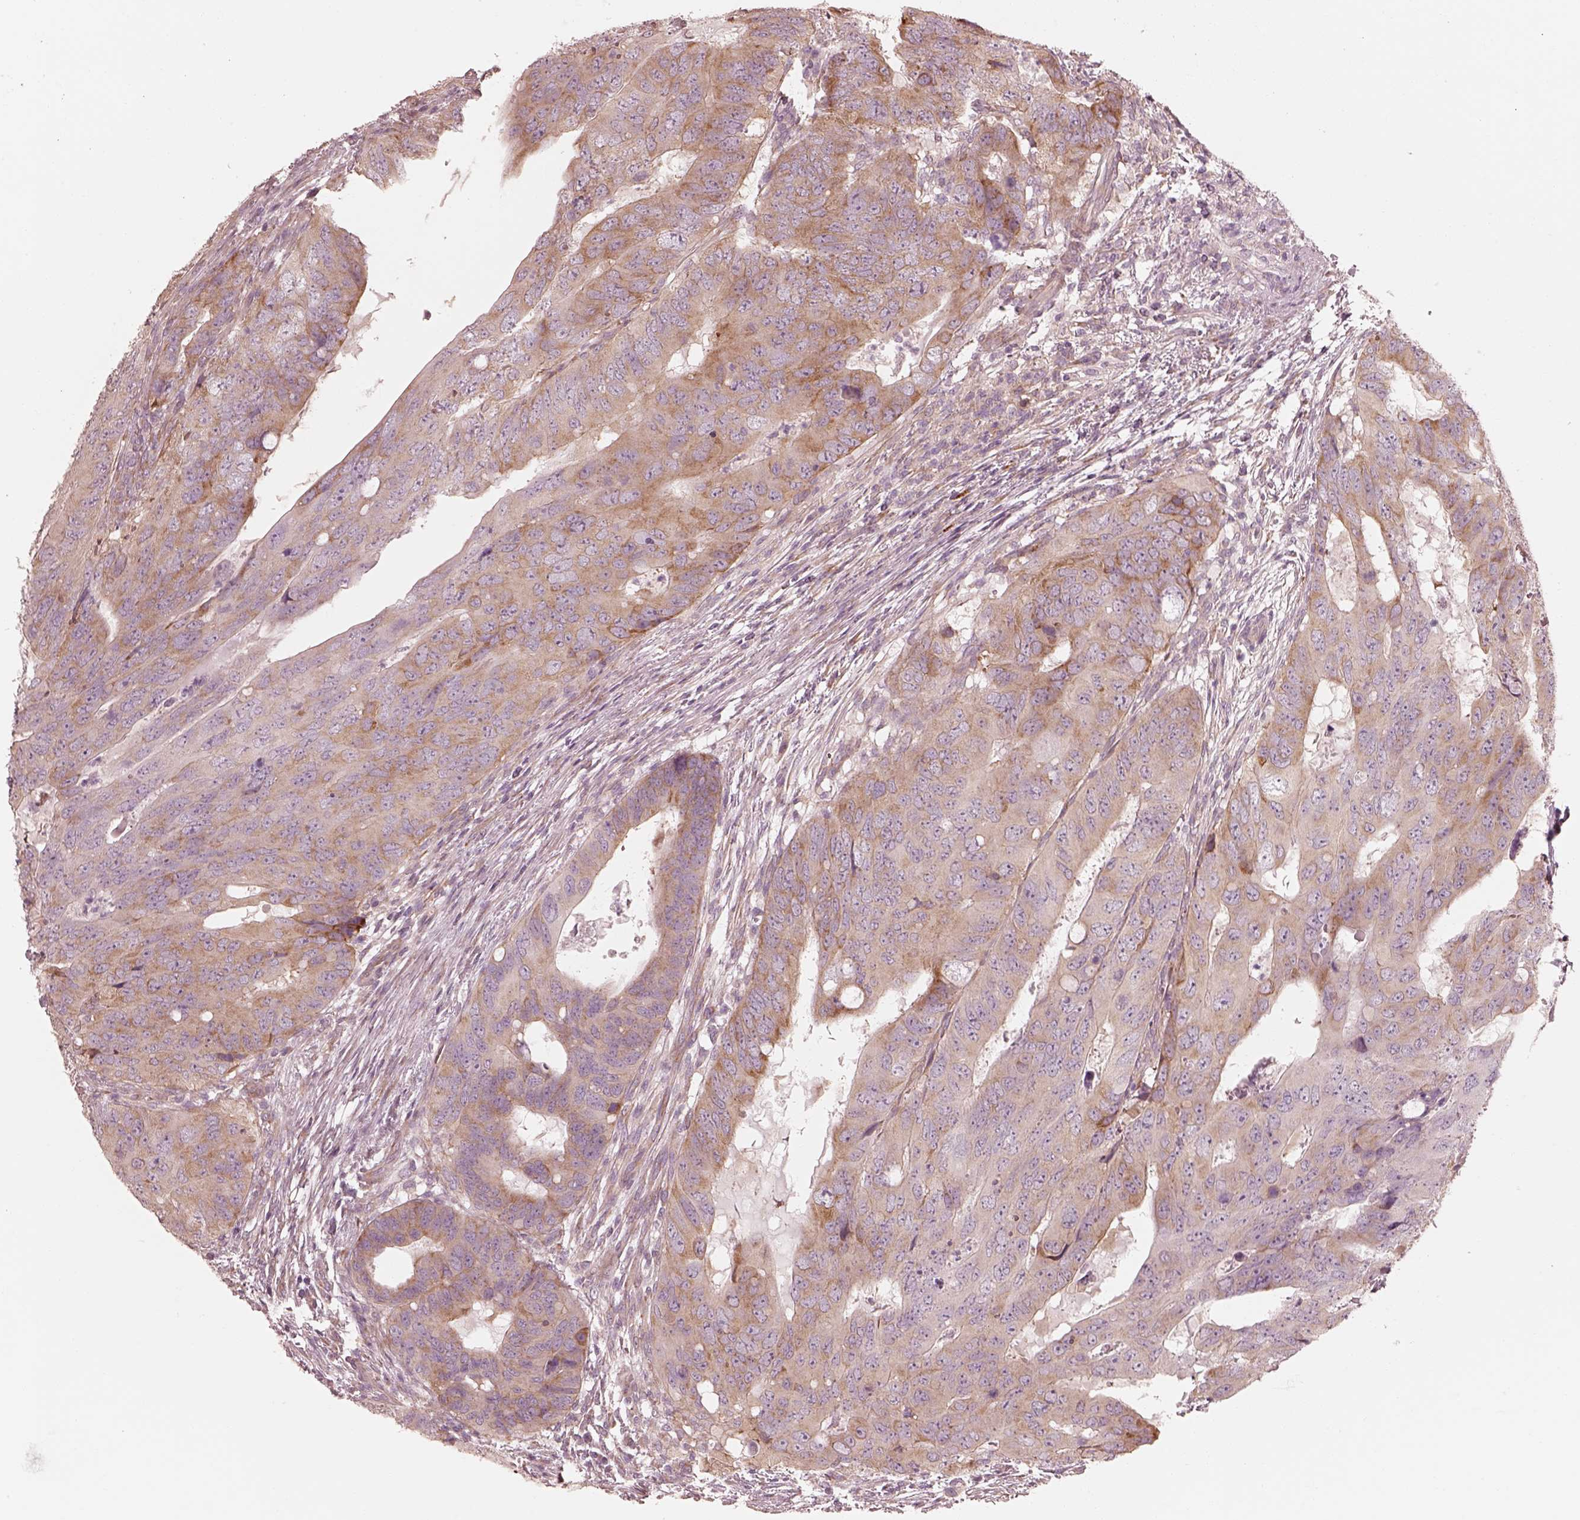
{"staining": {"intensity": "moderate", "quantity": "<25%", "location": "cytoplasmic/membranous"}, "tissue": "colorectal cancer", "cell_type": "Tumor cells", "image_type": "cancer", "snomed": [{"axis": "morphology", "description": "Adenocarcinoma, NOS"}, {"axis": "topography", "description": "Colon"}], "caption": "A micrograph of human colorectal cancer stained for a protein exhibits moderate cytoplasmic/membranous brown staining in tumor cells.", "gene": "RAB3C", "patient": {"sex": "male", "age": 79}}